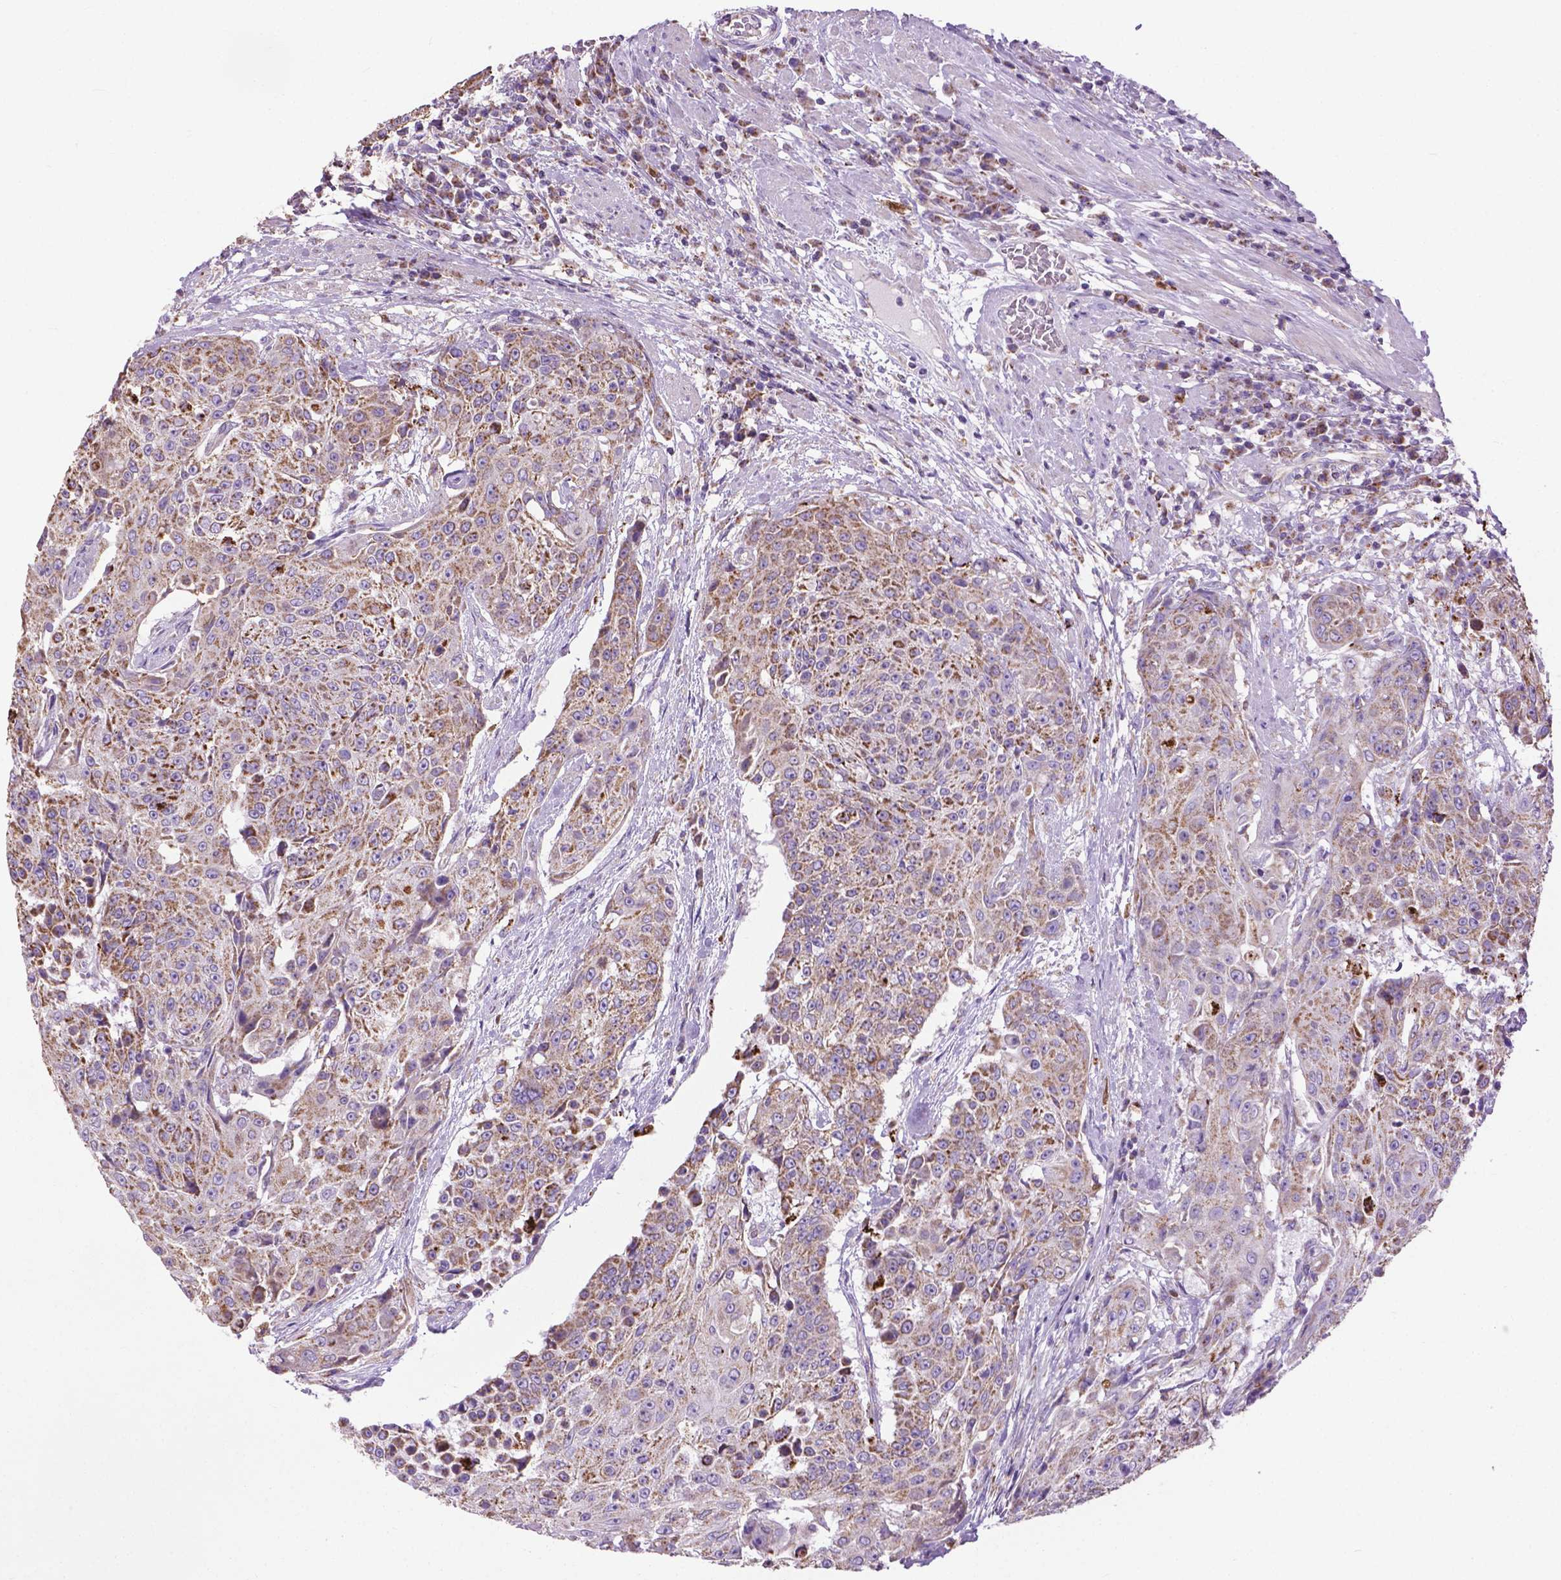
{"staining": {"intensity": "moderate", "quantity": ">75%", "location": "cytoplasmic/membranous"}, "tissue": "urothelial cancer", "cell_type": "Tumor cells", "image_type": "cancer", "snomed": [{"axis": "morphology", "description": "Urothelial carcinoma, High grade"}, {"axis": "topography", "description": "Urinary bladder"}], "caption": "Moderate cytoplasmic/membranous protein positivity is present in approximately >75% of tumor cells in high-grade urothelial carcinoma.", "gene": "VDAC1", "patient": {"sex": "female", "age": 63}}